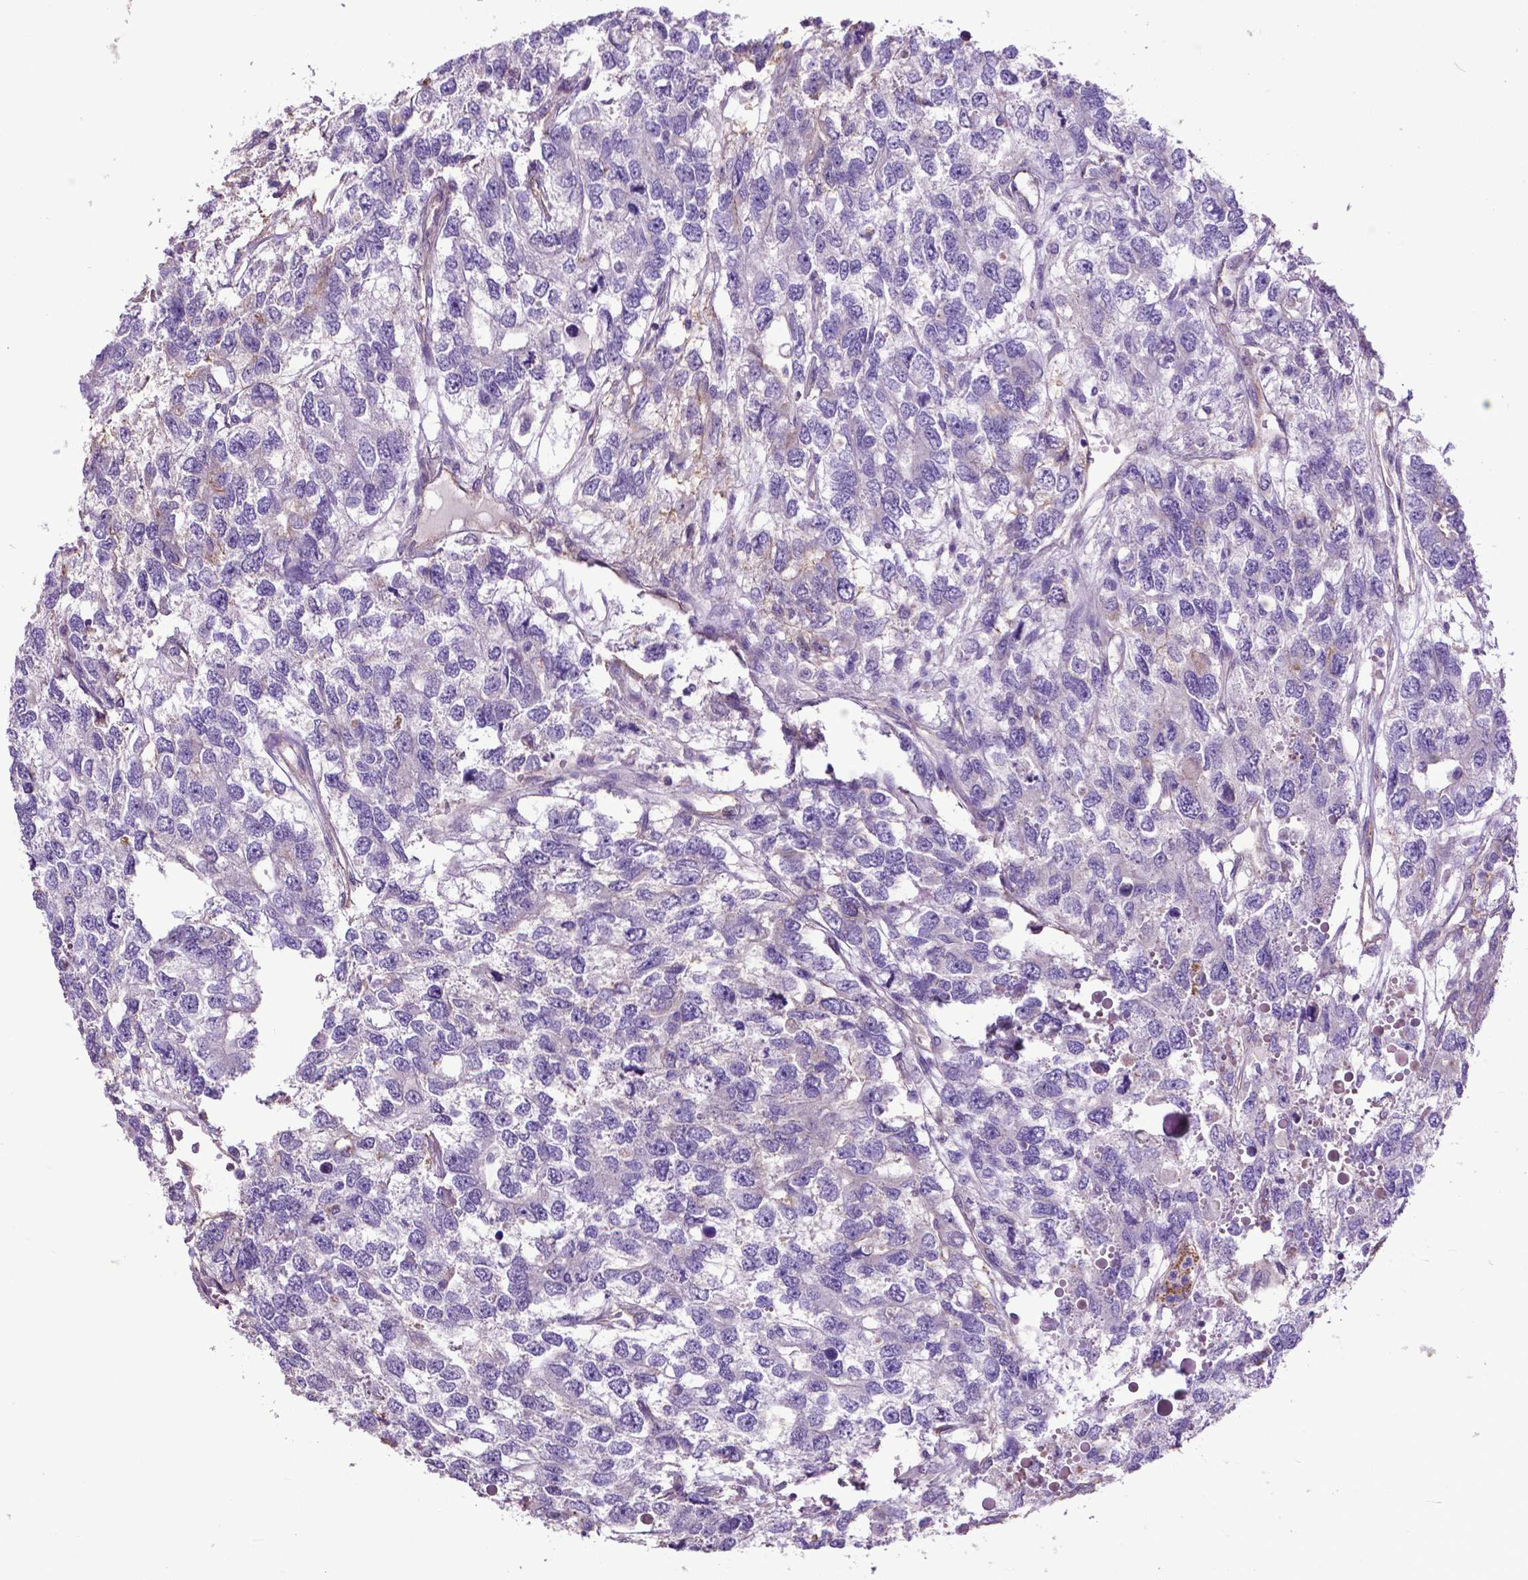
{"staining": {"intensity": "negative", "quantity": "none", "location": "none"}, "tissue": "testis cancer", "cell_type": "Tumor cells", "image_type": "cancer", "snomed": [{"axis": "morphology", "description": "Seminoma, NOS"}, {"axis": "topography", "description": "Testis"}], "caption": "Seminoma (testis) was stained to show a protein in brown. There is no significant positivity in tumor cells. (DAB (3,3'-diaminobenzidine) IHC with hematoxylin counter stain).", "gene": "PDLIM1", "patient": {"sex": "male", "age": 52}}